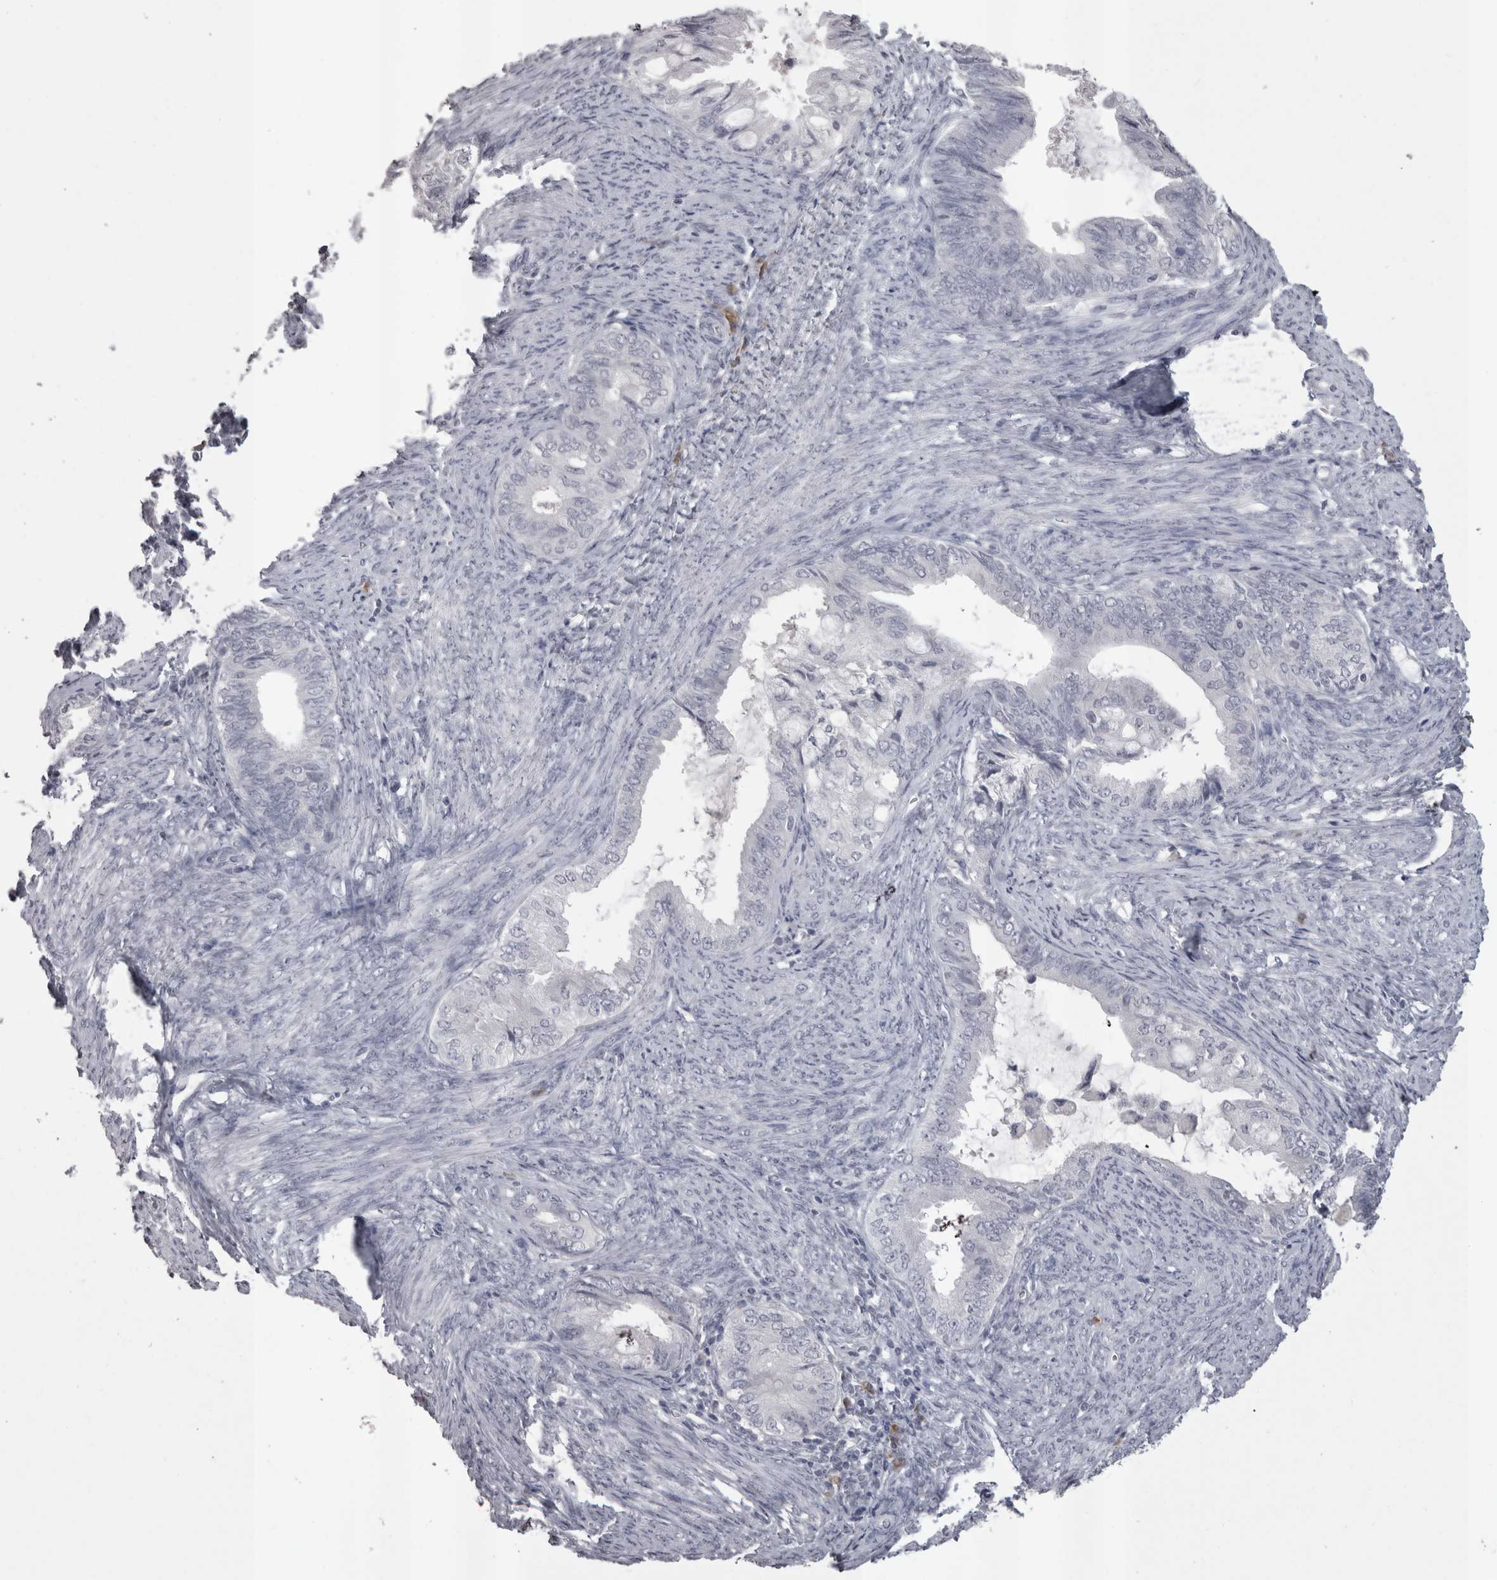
{"staining": {"intensity": "negative", "quantity": "none", "location": "none"}, "tissue": "endometrial cancer", "cell_type": "Tumor cells", "image_type": "cancer", "snomed": [{"axis": "morphology", "description": "Adenocarcinoma, NOS"}, {"axis": "topography", "description": "Endometrium"}], "caption": "DAB immunohistochemical staining of endometrial adenocarcinoma displays no significant expression in tumor cells.", "gene": "LAX1", "patient": {"sex": "female", "age": 86}}